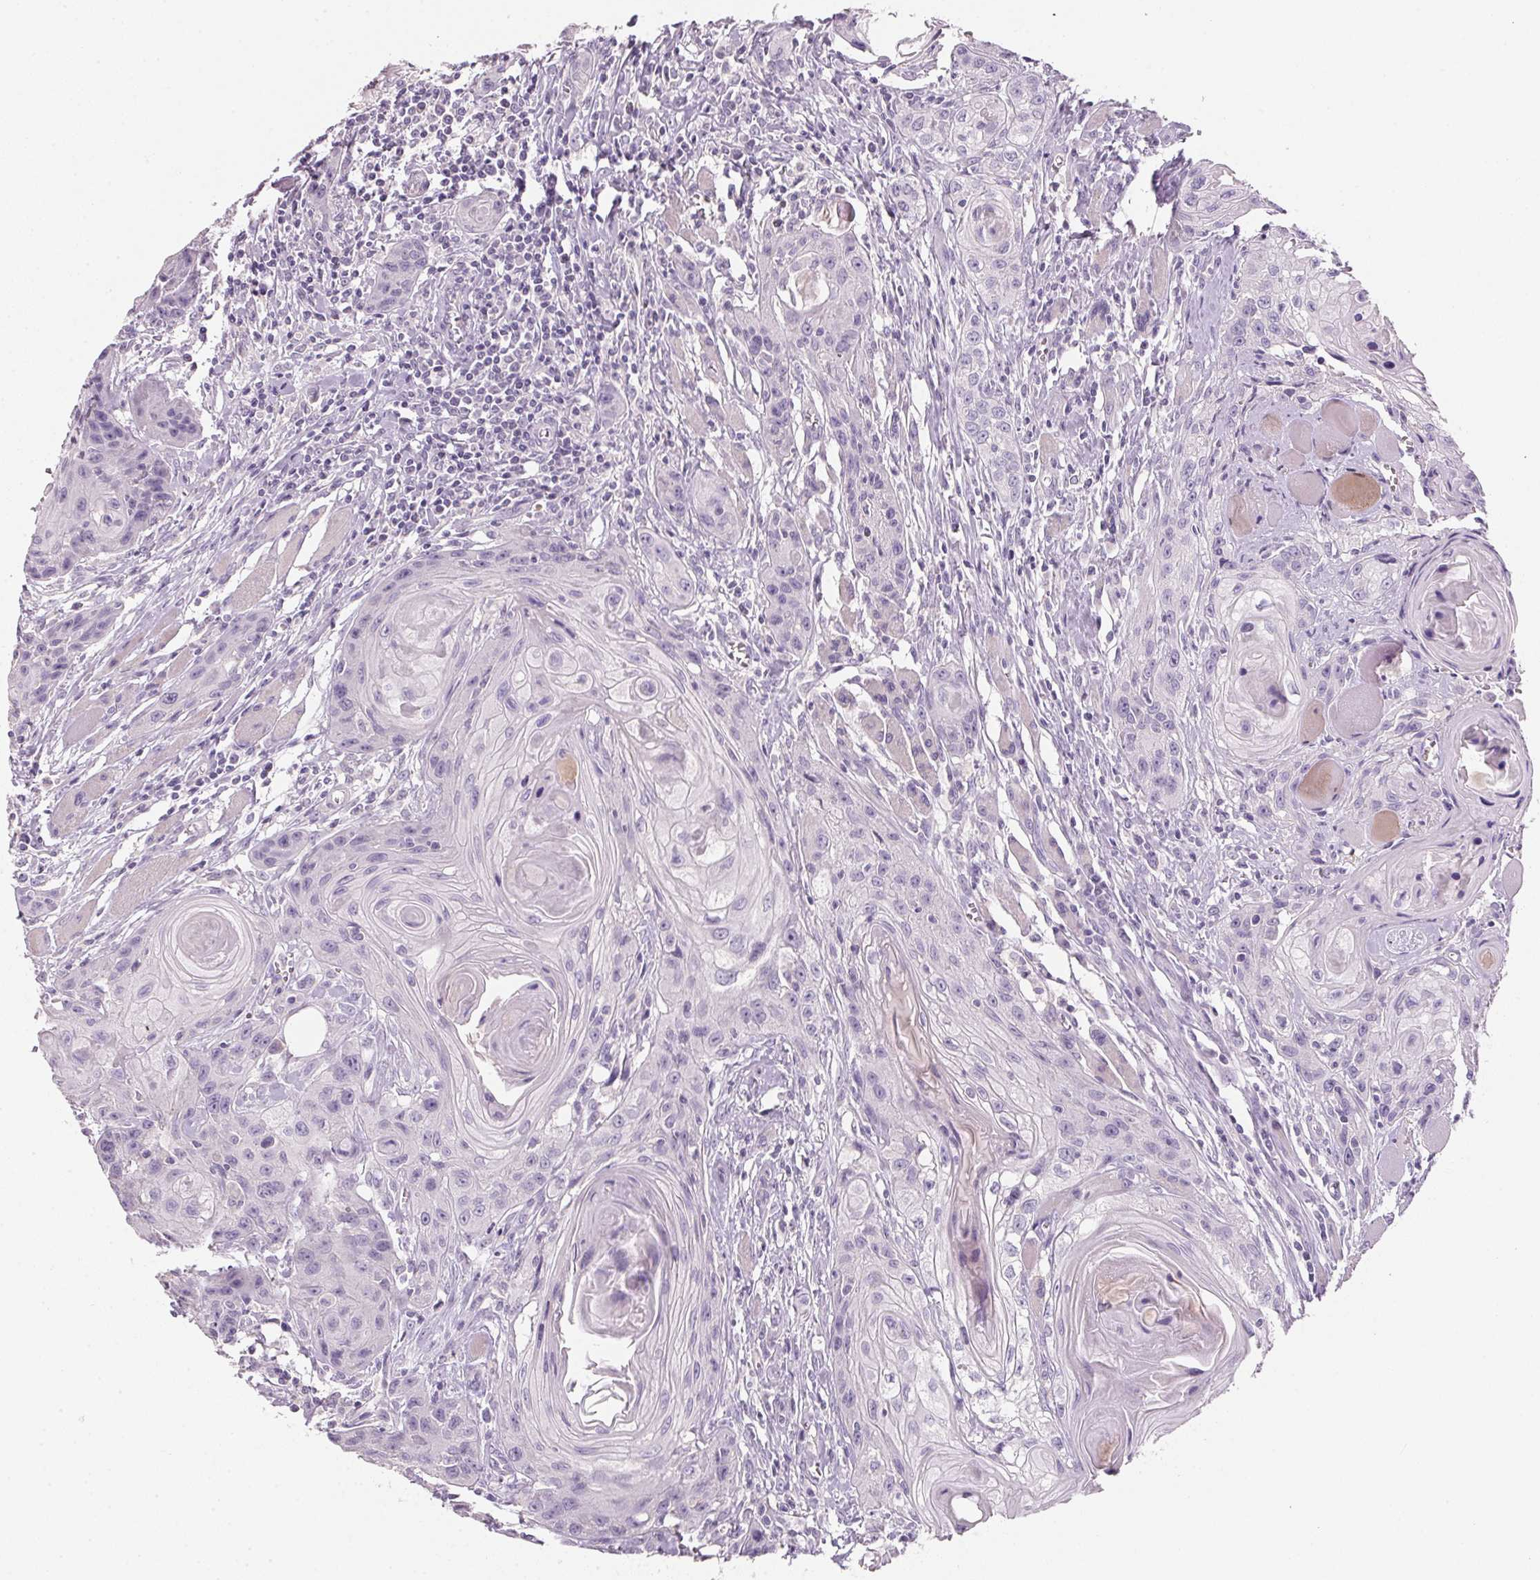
{"staining": {"intensity": "negative", "quantity": "none", "location": "none"}, "tissue": "head and neck cancer", "cell_type": "Tumor cells", "image_type": "cancer", "snomed": [{"axis": "morphology", "description": "Squamous cell carcinoma, NOS"}, {"axis": "topography", "description": "Oral tissue"}, {"axis": "topography", "description": "Head-Neck"}], "caption": "Tumor cells are negative for brown protein staining in head and neck cancer.", "gene": "HSD17B1", "patient": {"sex": "male", "age": 58}}